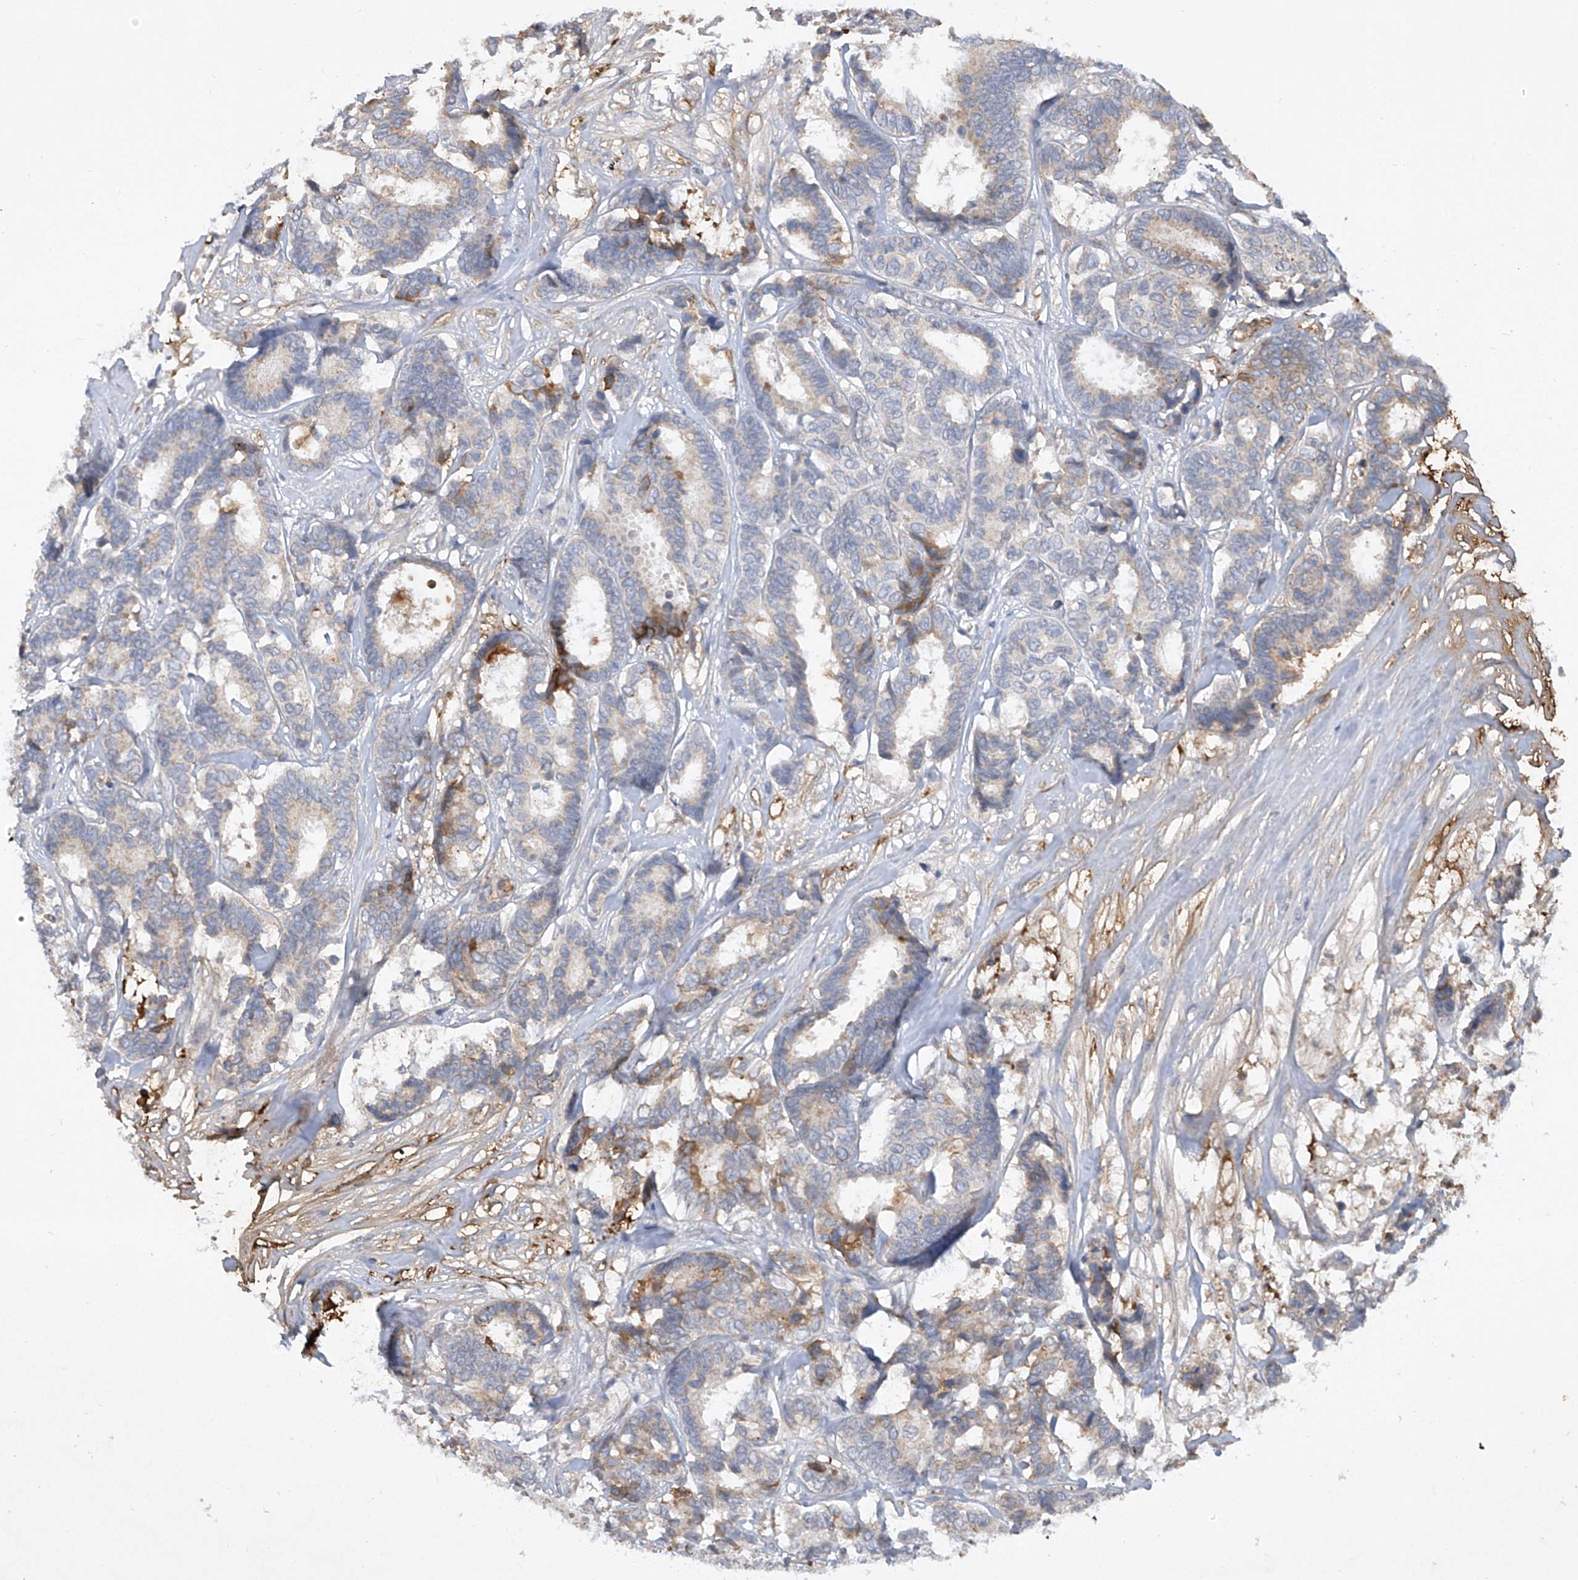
{"staining": {"intensity": "moderate", "quantity": "<25%", "location": "cytoplasmic/membranous"}, "tissue": "breast cancer", "cell_type": "Tumor cells", "image_type": "cancer", "snomed": [{"axis": "morphology", "description": "Duct carcinoma"}, {"axis": "topography", "description": "Breast"}], "caption": "Breast intraductal carcinoma tissue demonstrates moderate cytoplasmic/membranous expression in approximately <25% of tumor cells, visualized by immunohistochemistry.", "gene": "HAS3", "patient": {"sex": "female", "age": 87}}